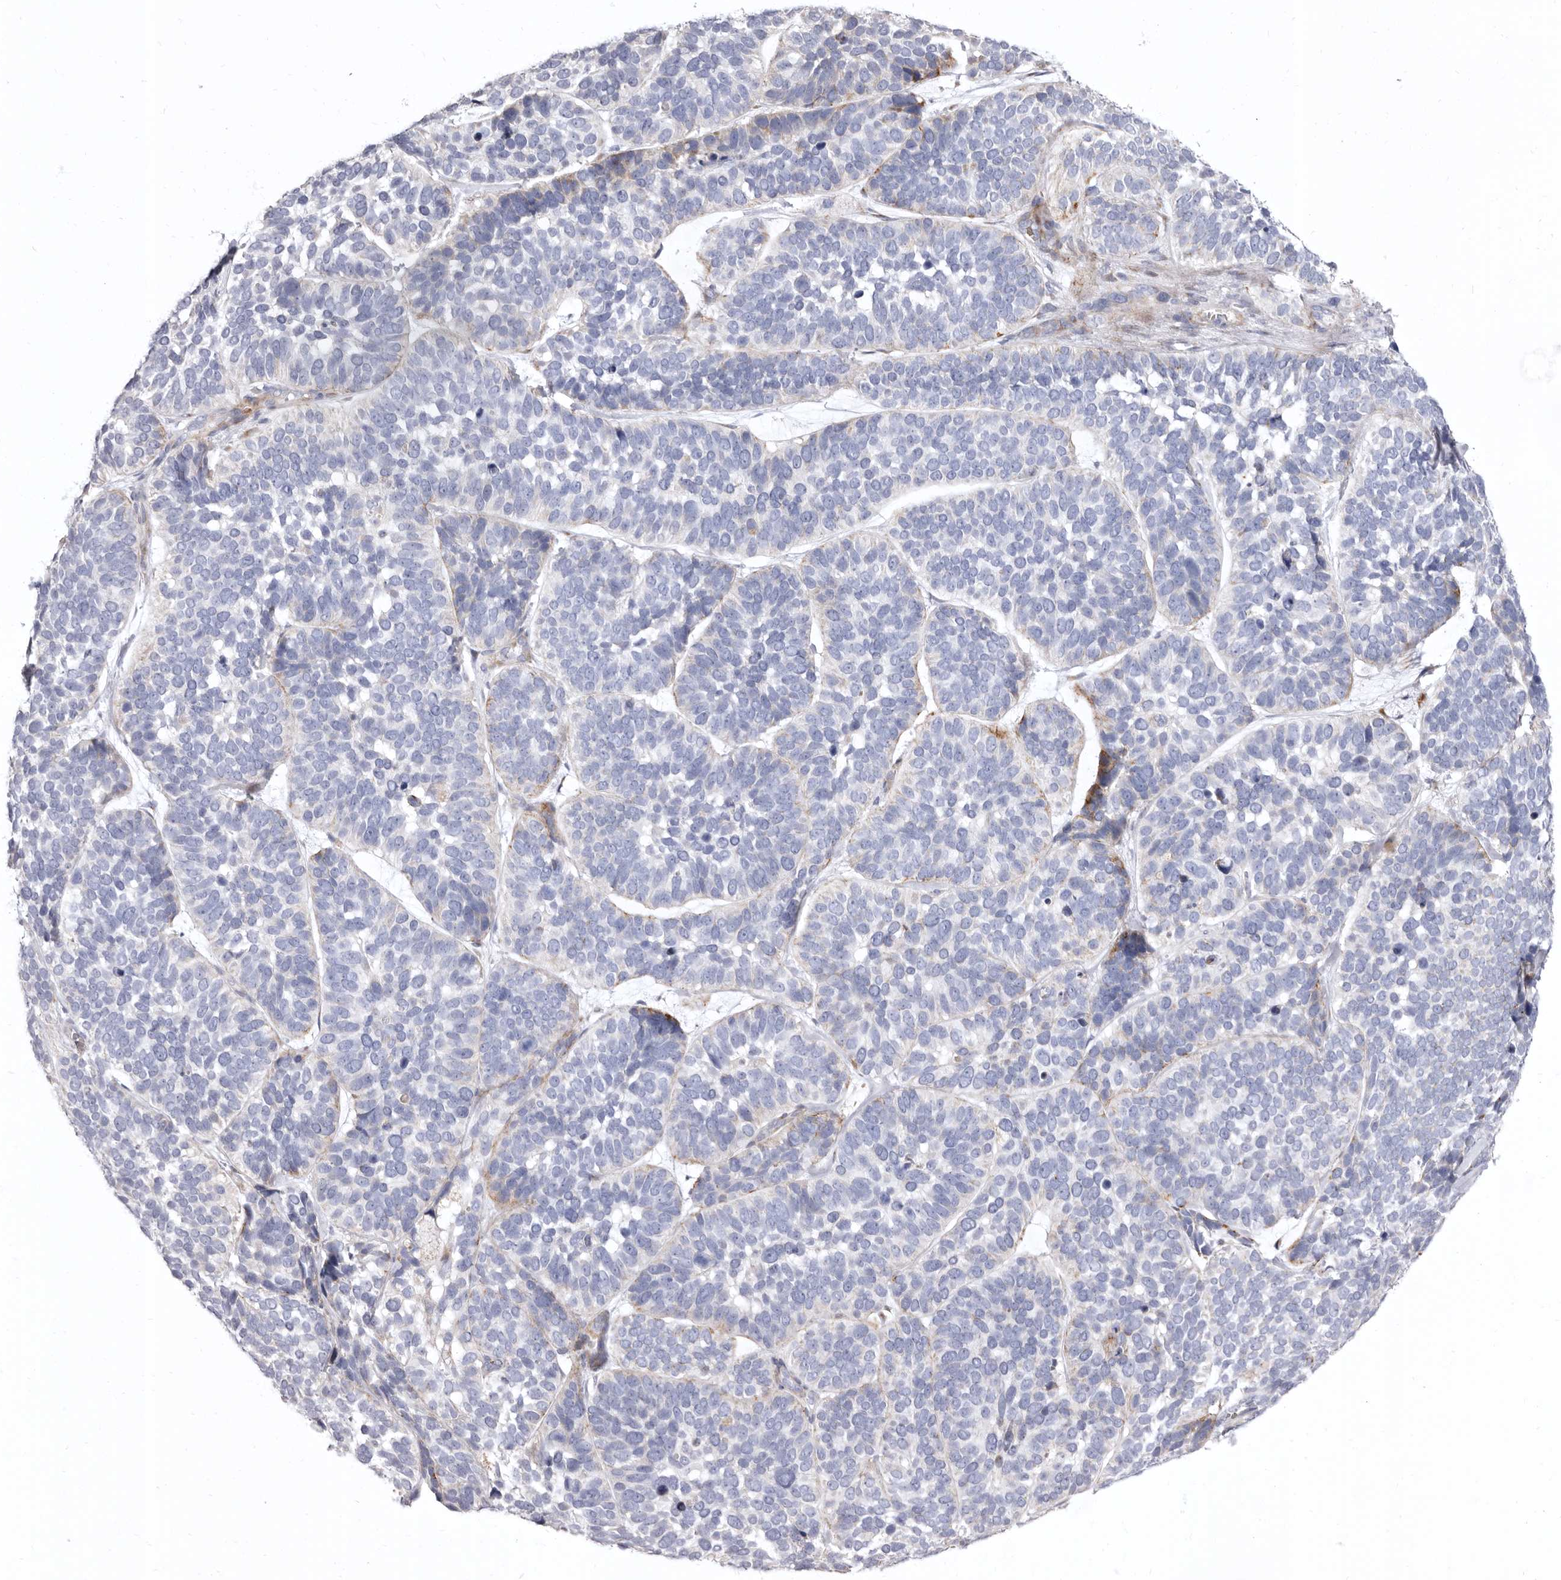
{"staining": {"intensity": "weak", "quantity": "<25%", "location": "cytoplasmic/membranous"}, "tissue": "skin cancer", "cell_type": "Tumor cells", "image_type": "cancer", "snomed": [{"axis": "morphology", "description": "Basal cell carcinoma"}, {"axis": "topography", "description": "Skin"}], "caption": "The photomicrograph reveals no significant staining in tumor cells of skin basal cell carcinoma.", "gene": "AIDA", "patient": {"sex": "male", "age": 62}}